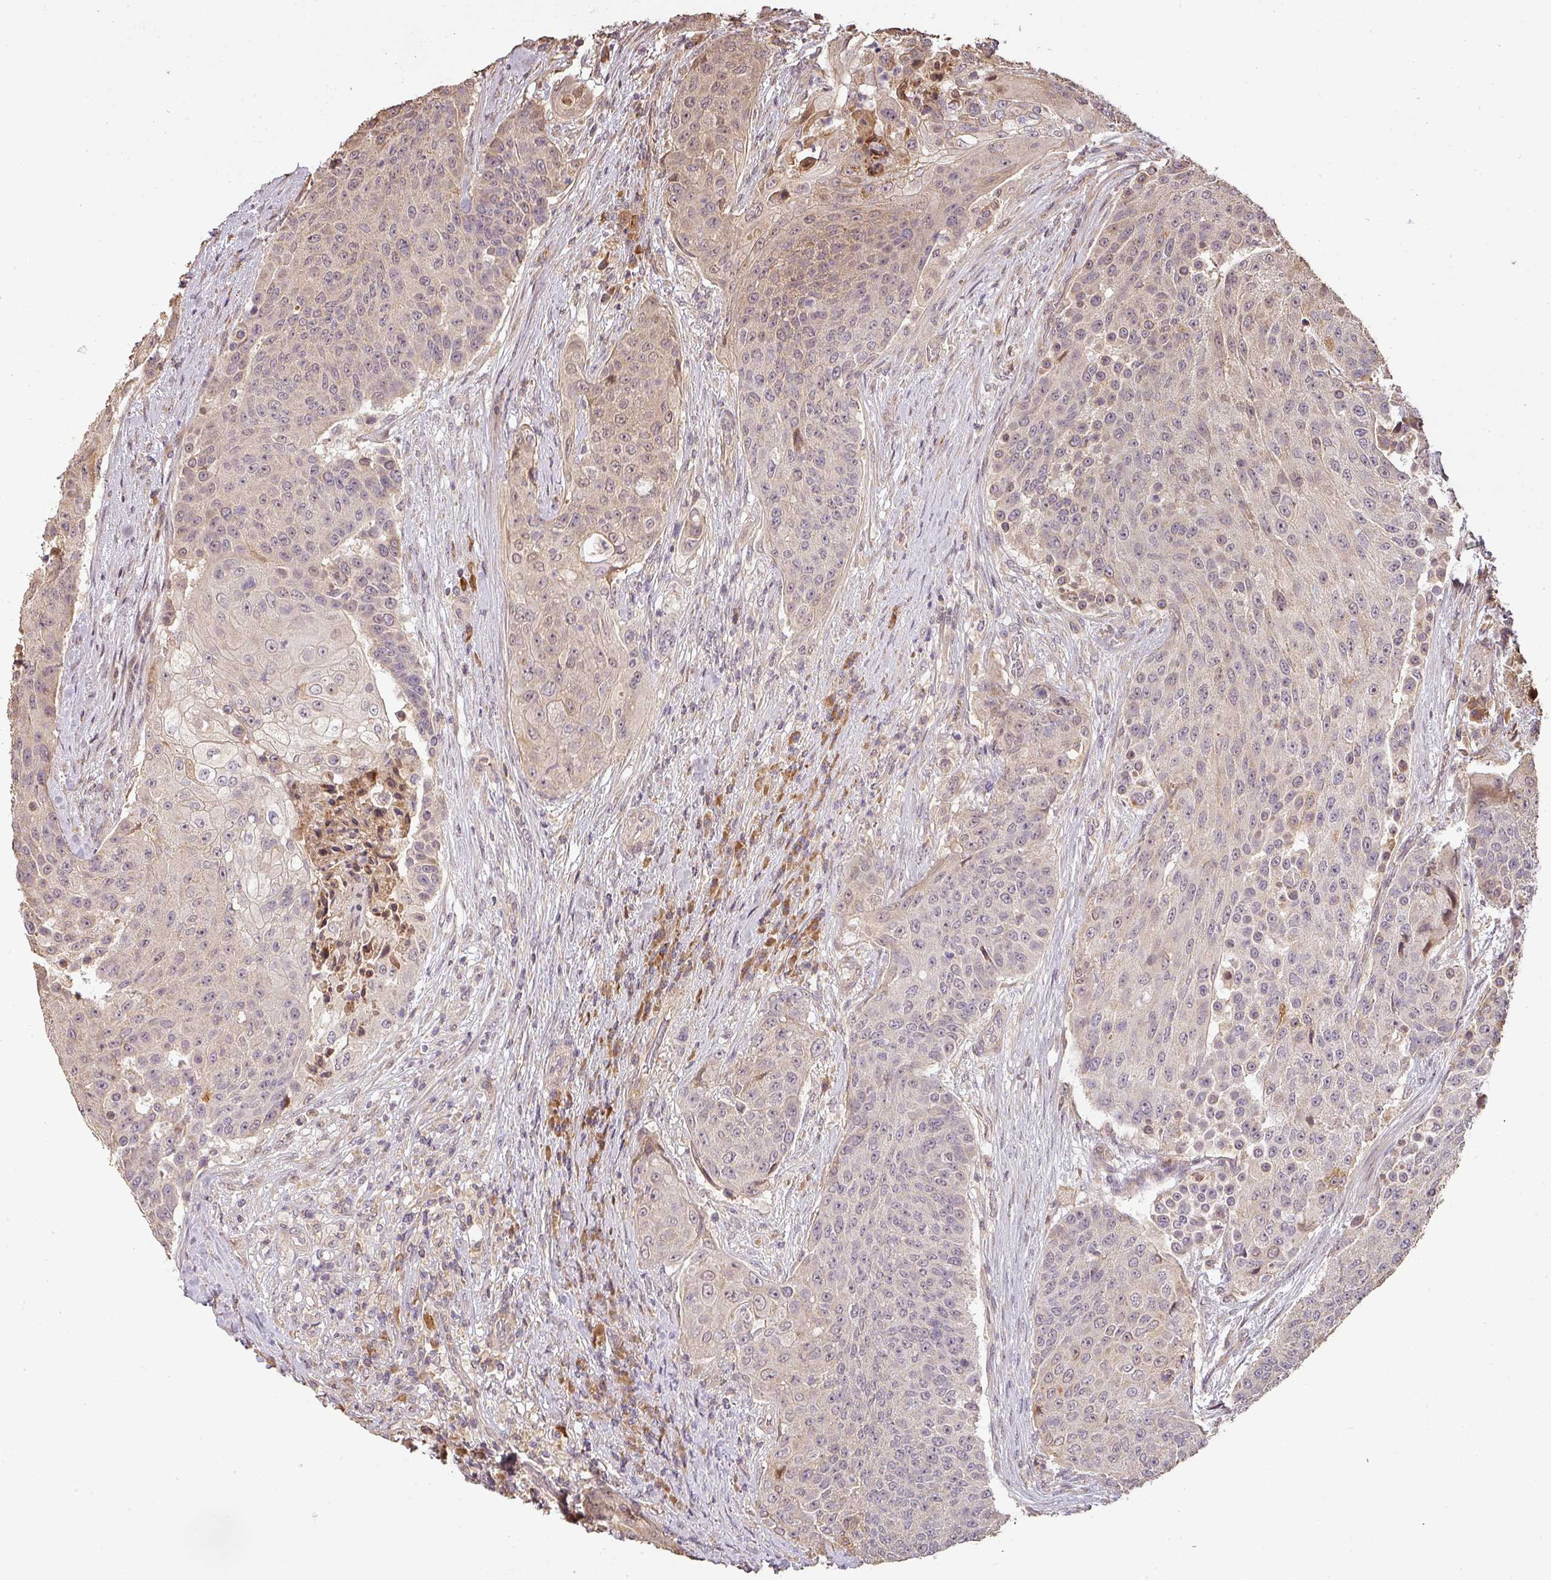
{"staining": {"intensity": "weak", "quantity": "<25%", "location": "cytoplasmic/membranous"}, "tissue": "urothelial cancer", "cell_type": "Tumor cells", "image_type": "cancer", "snomed": [{"axis": "morphology", "description": "Urothelial carcinoma, High grade"}, {"axis": "topography", "description": "Urinary bladder"}], "caption": "Photomicrograph shows no significant protein expression in tumor cells of high-grade urothelial carcinoma.", "gene": "BPIFB3", "patient": {"sex": "female", "age": 63}}